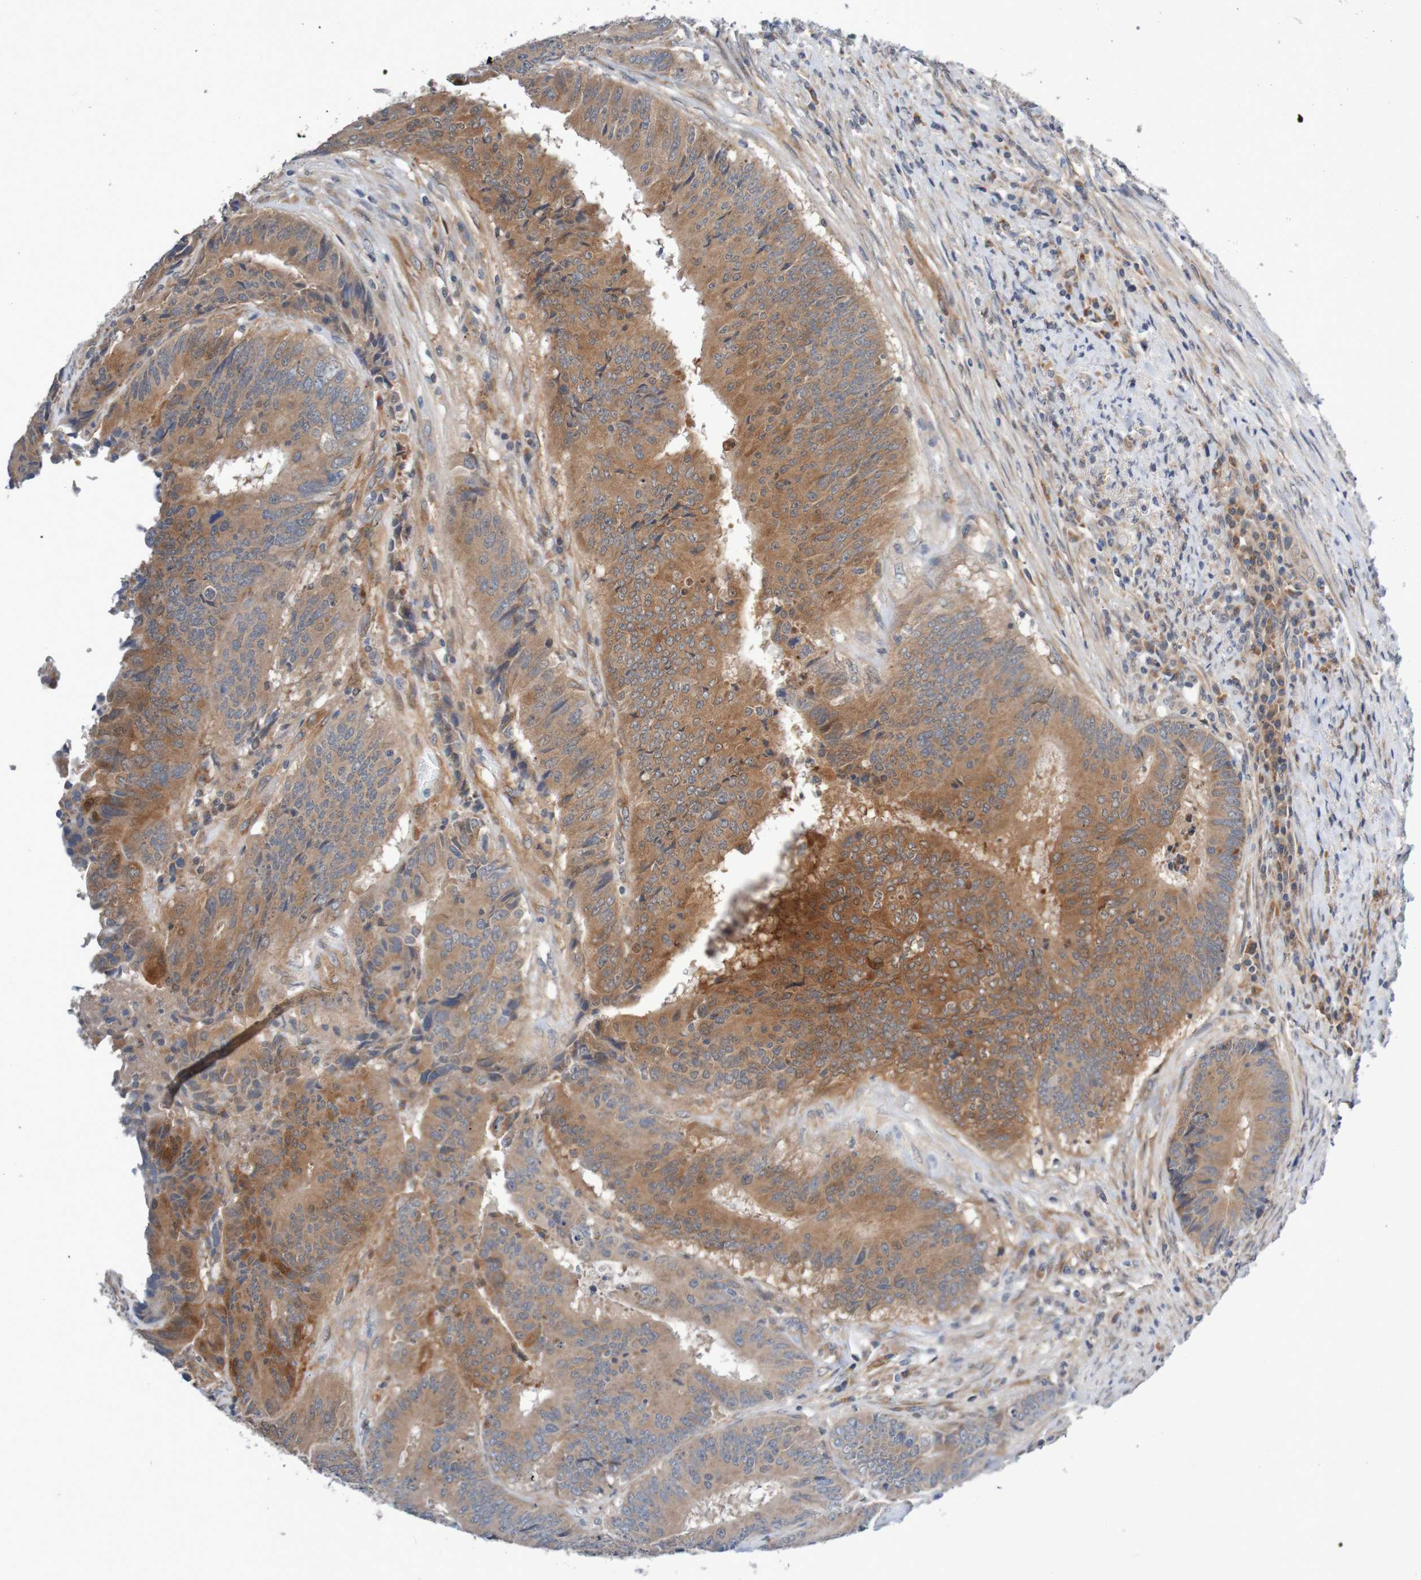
{"staining": {"intensity": "moderate", "quantity": ">75%", "location": "cytoplasmic/membranous"}, "tissue": "colorectal cancer", "cell_type": "Tumor cells", "image_type": "cancer", "snomed": [{"axis": "morphology", "description": "Adenocarcinoma, NOS"}, {"axis": "topography", "description": "Rectum"}], "caption": "Brown immunohistochemical staining in colorectal adenocarcinoma demonstrates moderate cytoplasmic/membranous positivity in about >75% of tumor cells.", "gene": "CPED1", "patient": {"sex": "male", "age": 72}}